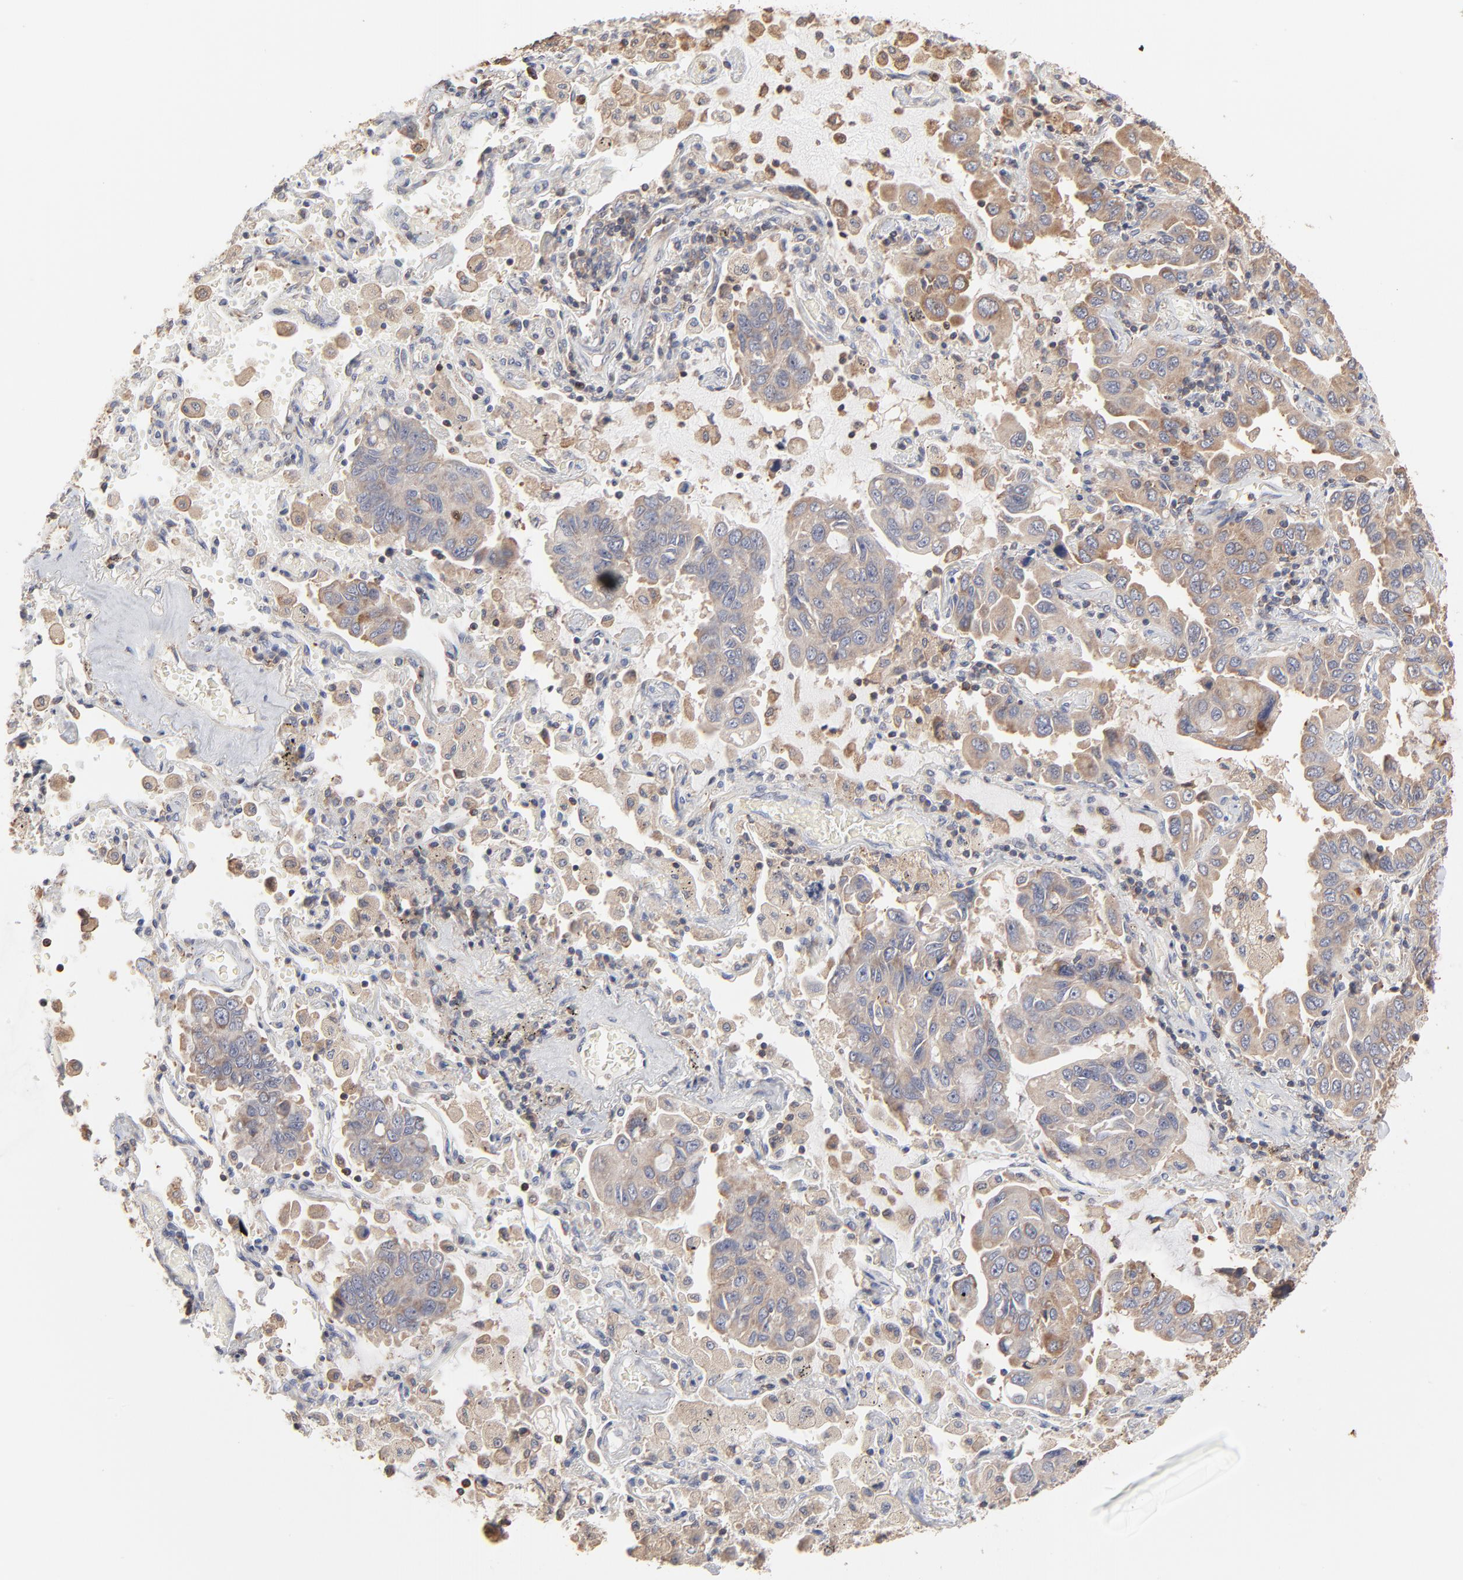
{"staining": {"intensity": "moderate", "quantity": ">75%", "location": "cytoplasmic/membranous"}, "tissue": "lung cancer", "cell_type": "Tumor cells", "image_type": "cancer", "snomed": [{"axis": "morphology", "description": "Adenocarcinoma, NOS"}, {"axis": "topography", "description": "Lung"}], "caption": "Immunohistochemical staining of lung cancer (adenocarcinoma) reveals medium levels of moderate cytoplasmic/membranous protein positivity in about >75% of tumor cells.", "gene": "RNF213", "patient": {"sex": "male", "age": 64}}